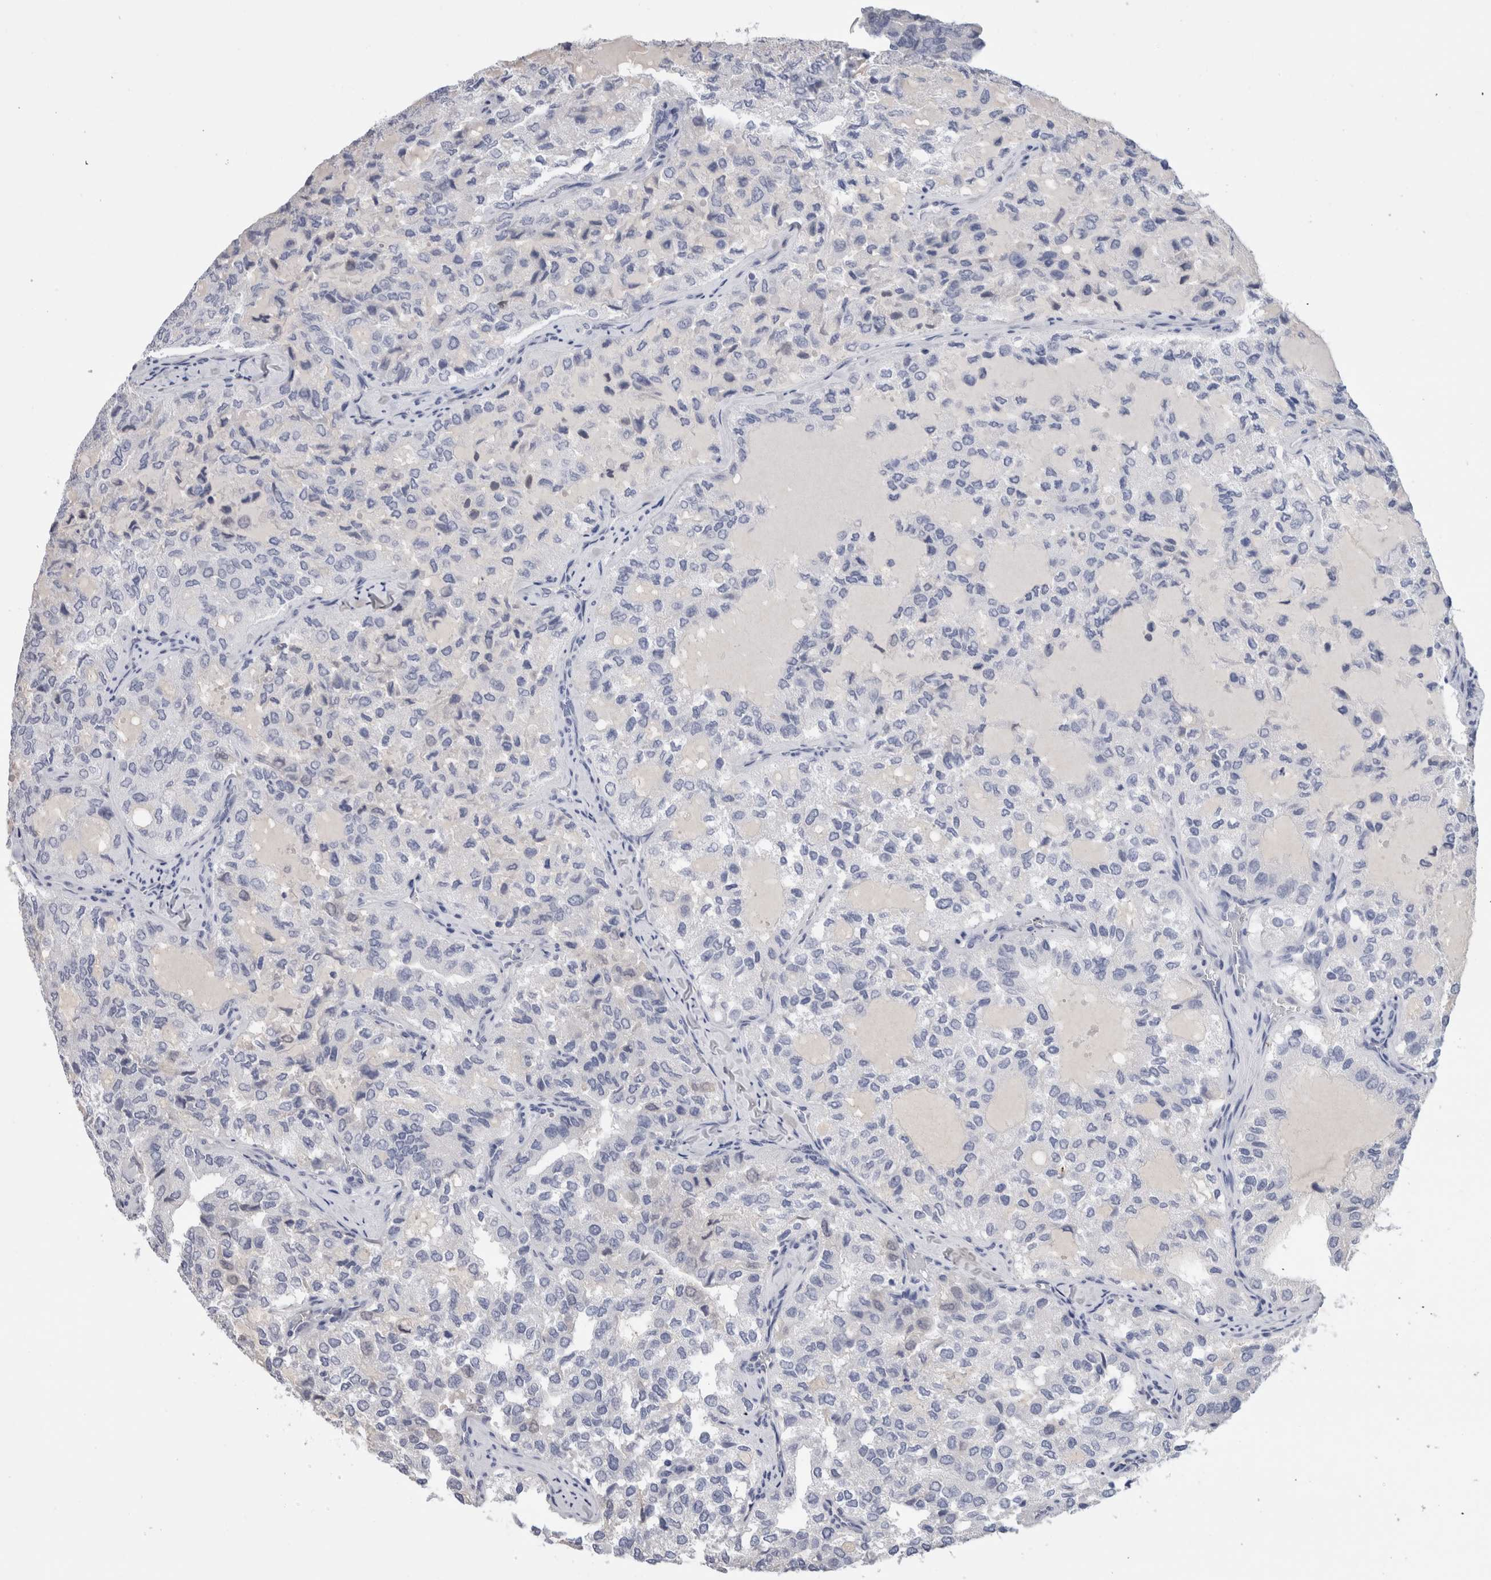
{"staining": {"intensity": "negative", "quantity": "none", "location": "none"}, "tissue": "thyroid cancer", "cell_type": "Tumor cells", "image_type": "cancer", "snomed": [{"axis": "morphology", "description": "Follicular adenoma carcinoma, NOS"}, {"axis": "topography", "description": "Thyroid gland"}], "caption": "A high-resolution histopathology image shows immunohistochemistry (IHC) staining of thyroid follicular adenoma carcinoma, which reveals no significant expression in tumor cells.", "gene": "FABP4", "patient": {"sex": "male", "age": 75}}